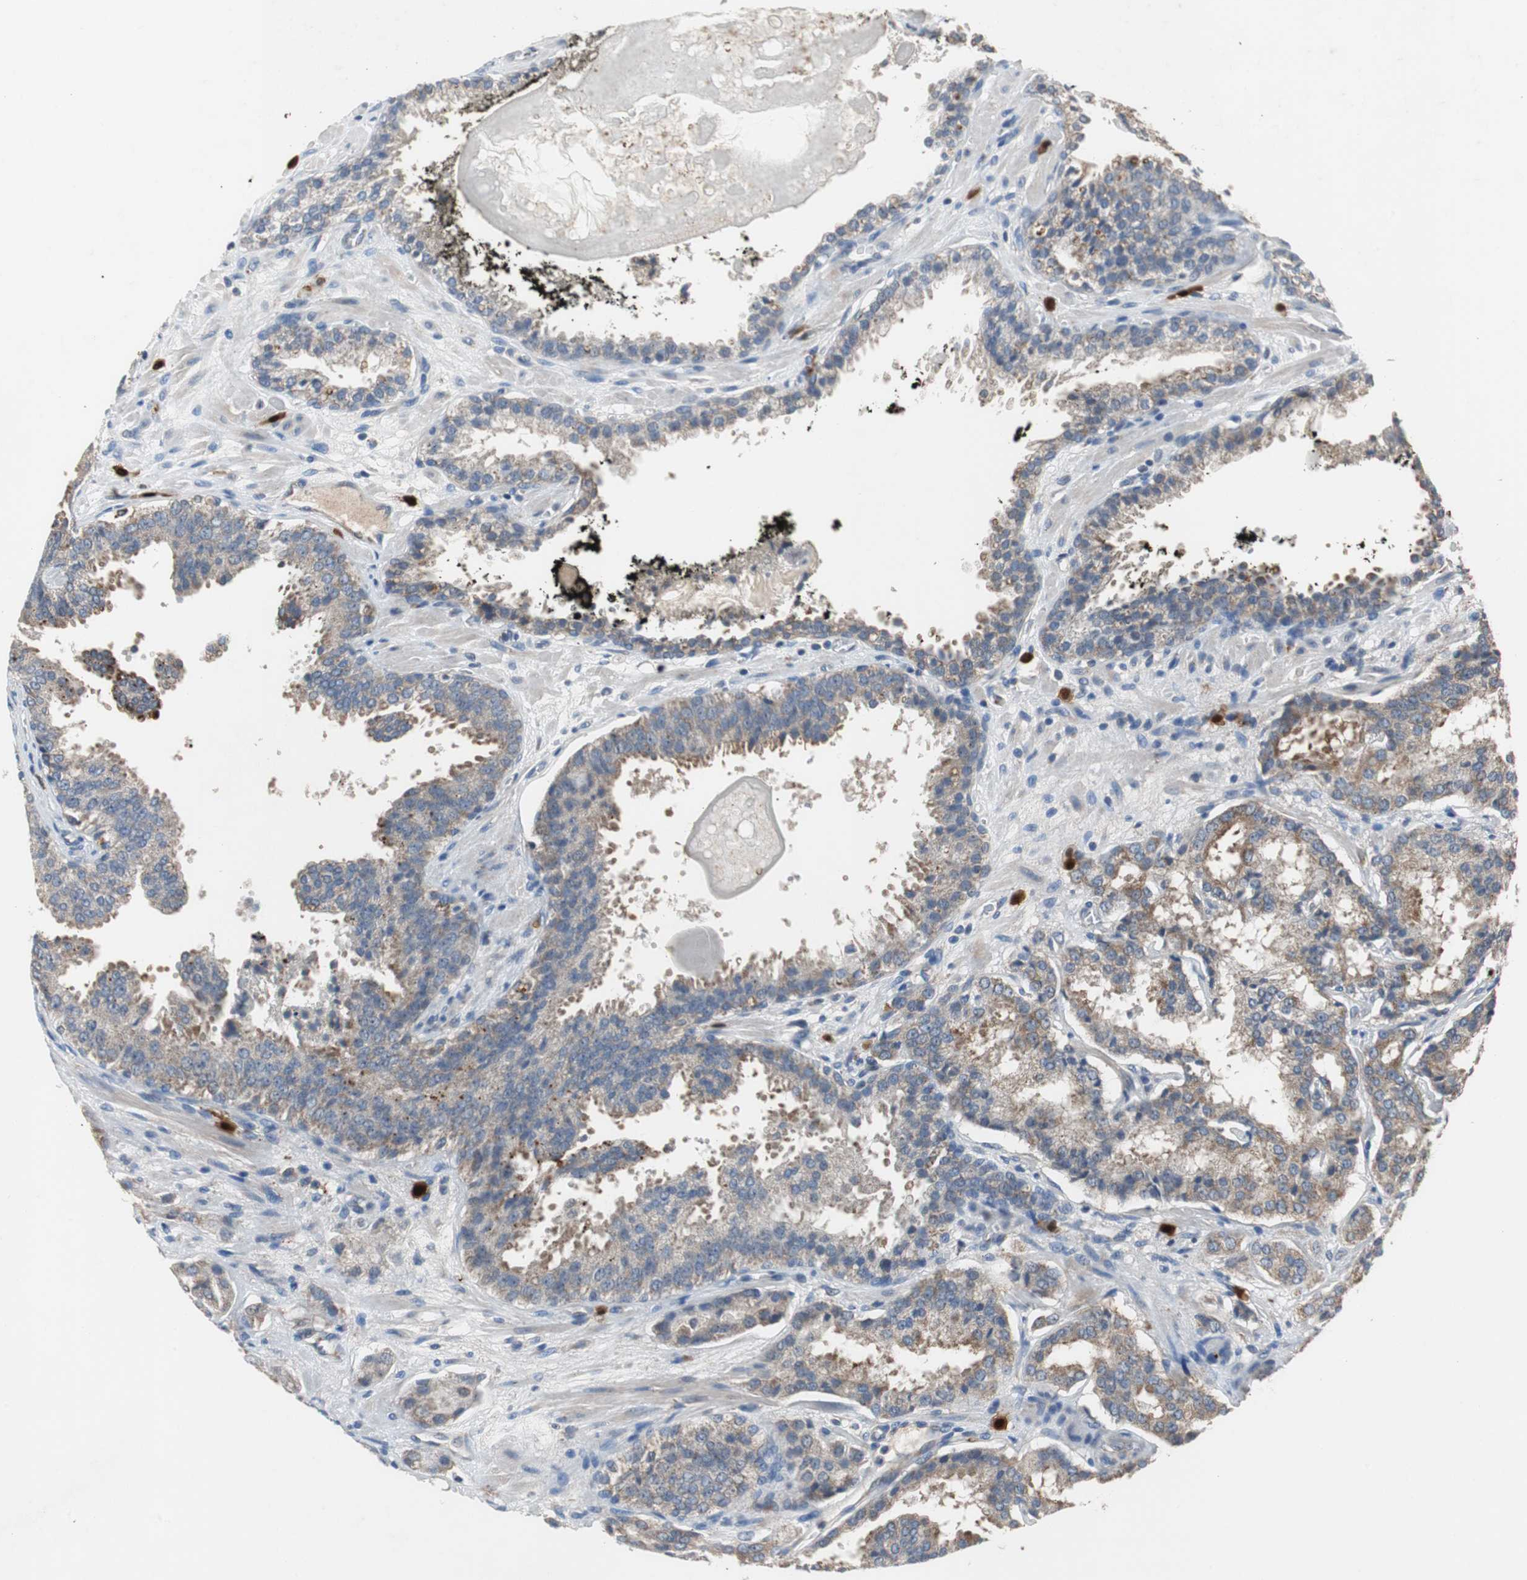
{"staining": {"intensity": "moderate", "quantity": ">75%", "location": "cytoplasmic/membranous"}, "tissue": "prostate cancer", "cell_type": "Tumor cells", "image_type": "cancer", "snomed": [{"axis": "morphology", "description": "Adenocarcinoma, High grade"}, {"axis": "topography", "description": "Prostate"}], "caption": "This is an image of IHC staining of adenocarcinoma (high-grade) (prostate), which shows moderate positivity in the cytoplasmic/membranous of tumor cells.", "gene": "CALB2", "patient": {"sex": "male", "age": 58}}